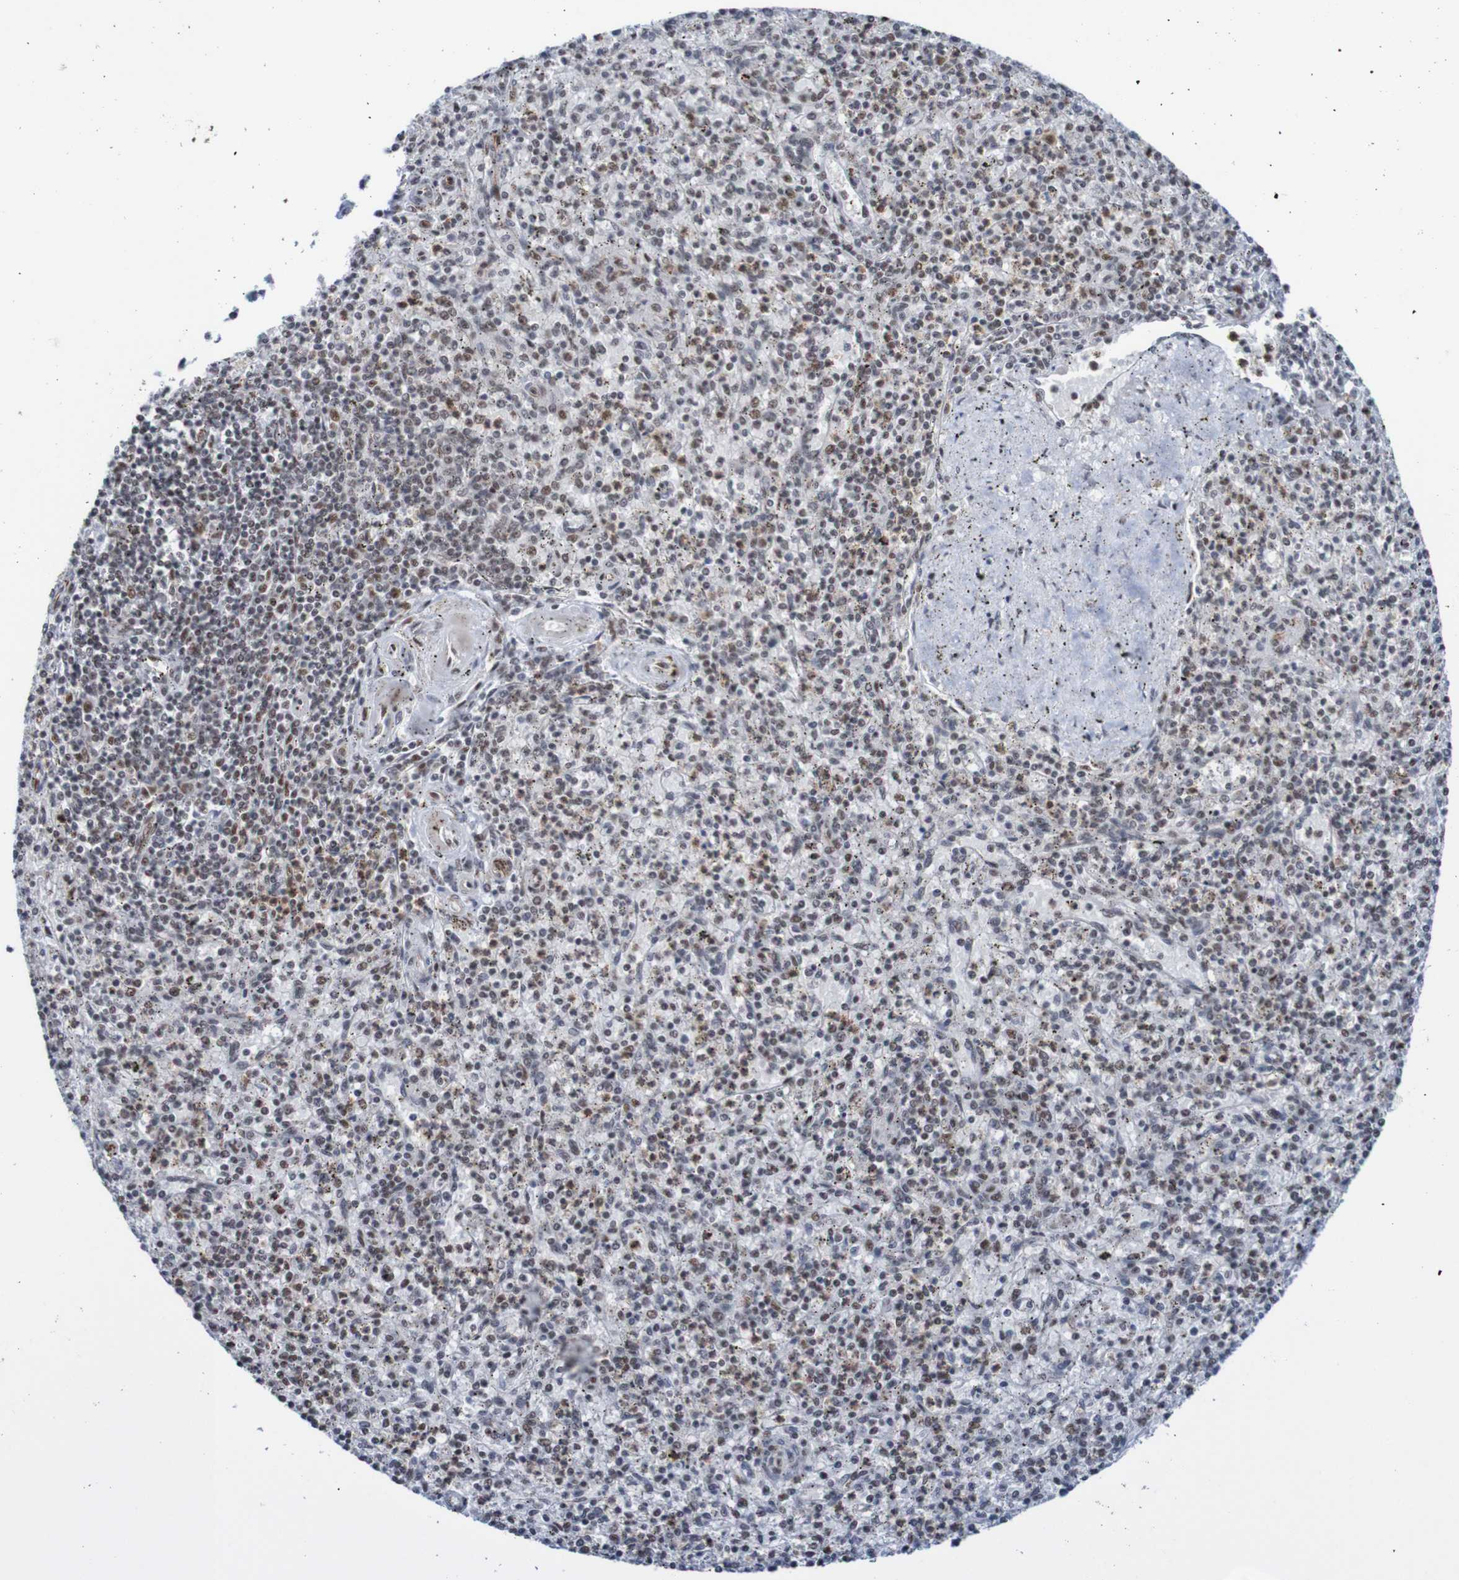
{"staining": {"intensity": "moderate", "quantity": "<25%", "location": "nuclear"}, "tissue": "spleen", "cell_type": "Cells in red pulp", "image_type": "normal", "snomed": [{"axis": "morphology", "description": "Normal tissue, NOS"}, {"axis": "topography", "description": "Spleen"}], "caption": "Immunohistochemistry of normal spleen displays low levels of moderate nuclear positivity in approximately <25% of cells in red pulp. The staining is performed using DAB brown chromogen to label protein expression. The nuclei are counter-stained blue using hematoxylin.", "gene": "CDC5L", "patient": {"sex": "male", "age": 72}}